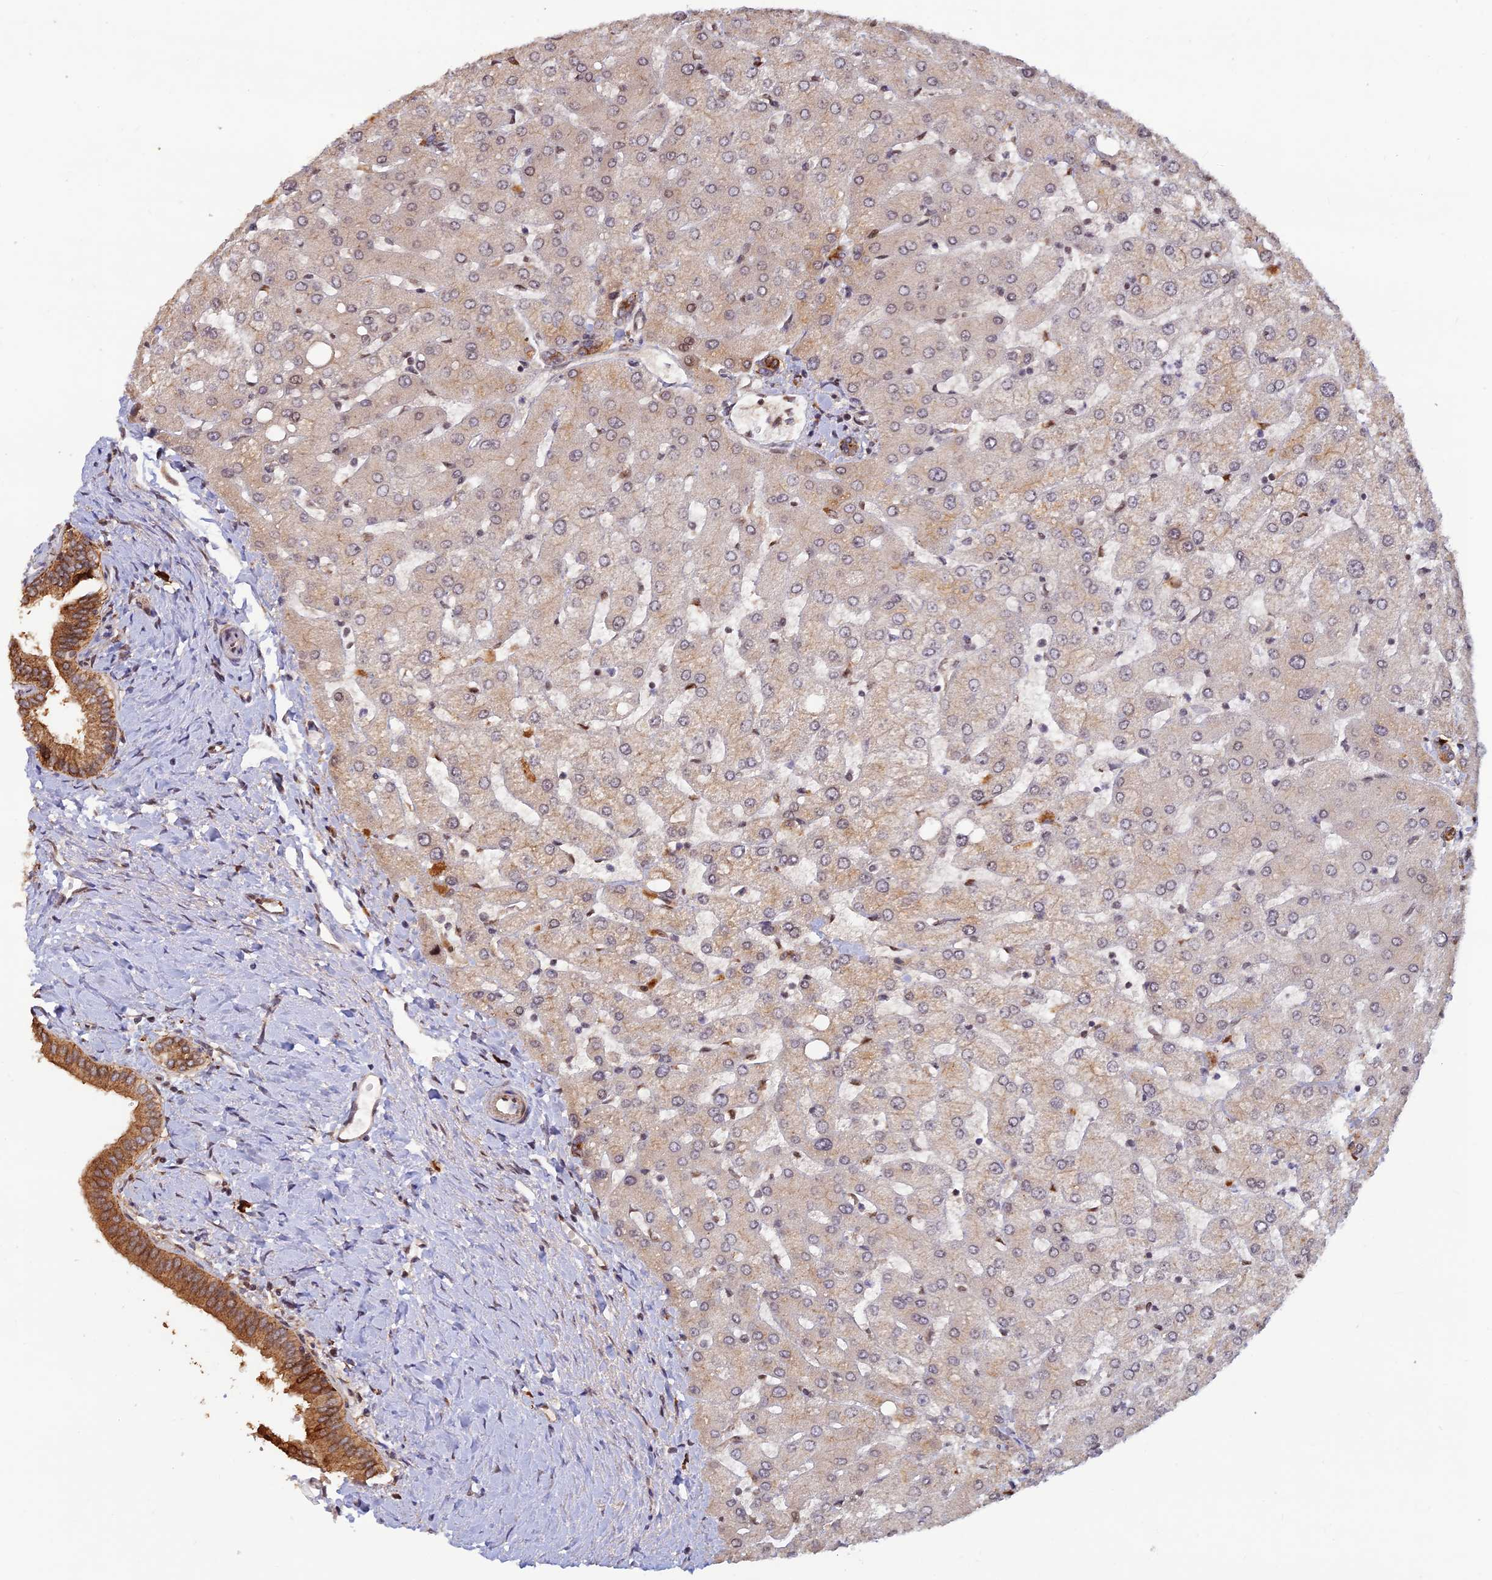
{"staining": {"intensity": "moderate", "quantity": ">75%", "location": "cytoplasmic/membranous"}, "tissue": "liver", "cell_type": "Cholangiocytes", "image_type": "normal", "snomed": [{"axis": "morphology", "description": "Normal tissue, NOS"}, {"axis": "topography", "description": "Liver"}], "caption": "DAB (3,3'-diaminobenzidine) immunohistochemical staining of unremarkable human liver displays moderate cytoplasmic/membranous protein expression in approximately >75% of cholangiocytes. (brown staining indicates protein expression, while blue staining denotes nuclei).", "gene": "ZNF565", "patient": {"sex": "female", "age": 54}}